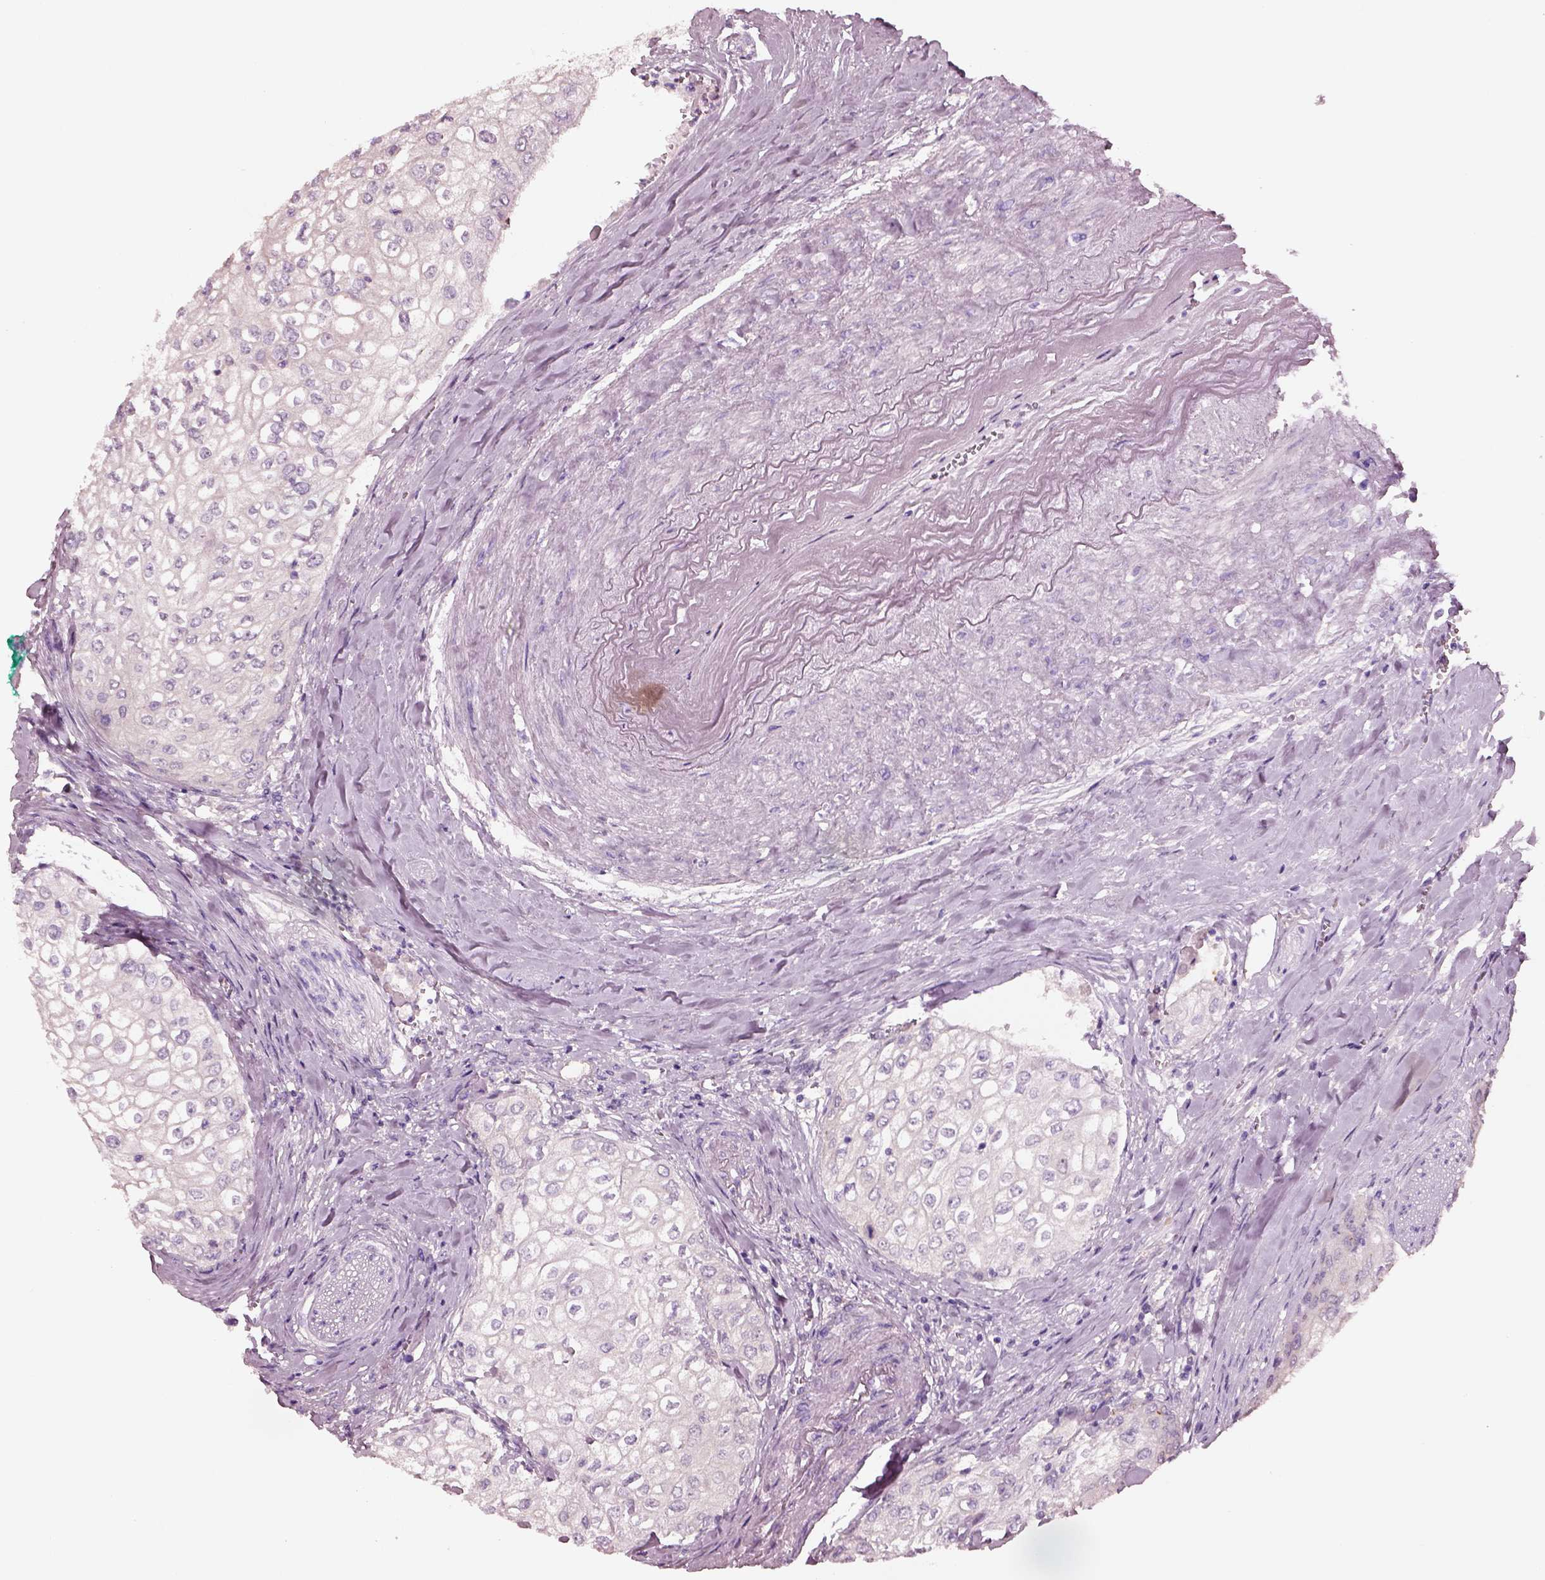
{"staining": {"intensity": "negative", "quantity": "none", "location": "none"}, "tissue": "urothelial cancer", "cell_type": "Tumor cells", "image_type": "cancer", "snomed": [{"axis": "morphology", "description": "Urothelial carcinoma, High grade"}, {"axis": "topography", "description": "Urinary bladder"}], "caption": "DAB (3,3'-diaminobenzidine) immunohistochemical staining of human urothelial carcinoma (high-grade) shows no significant positivity in tumor cells.", "gene": "ELSPBP1", "patient": {"sex": "male", "age": 62}}